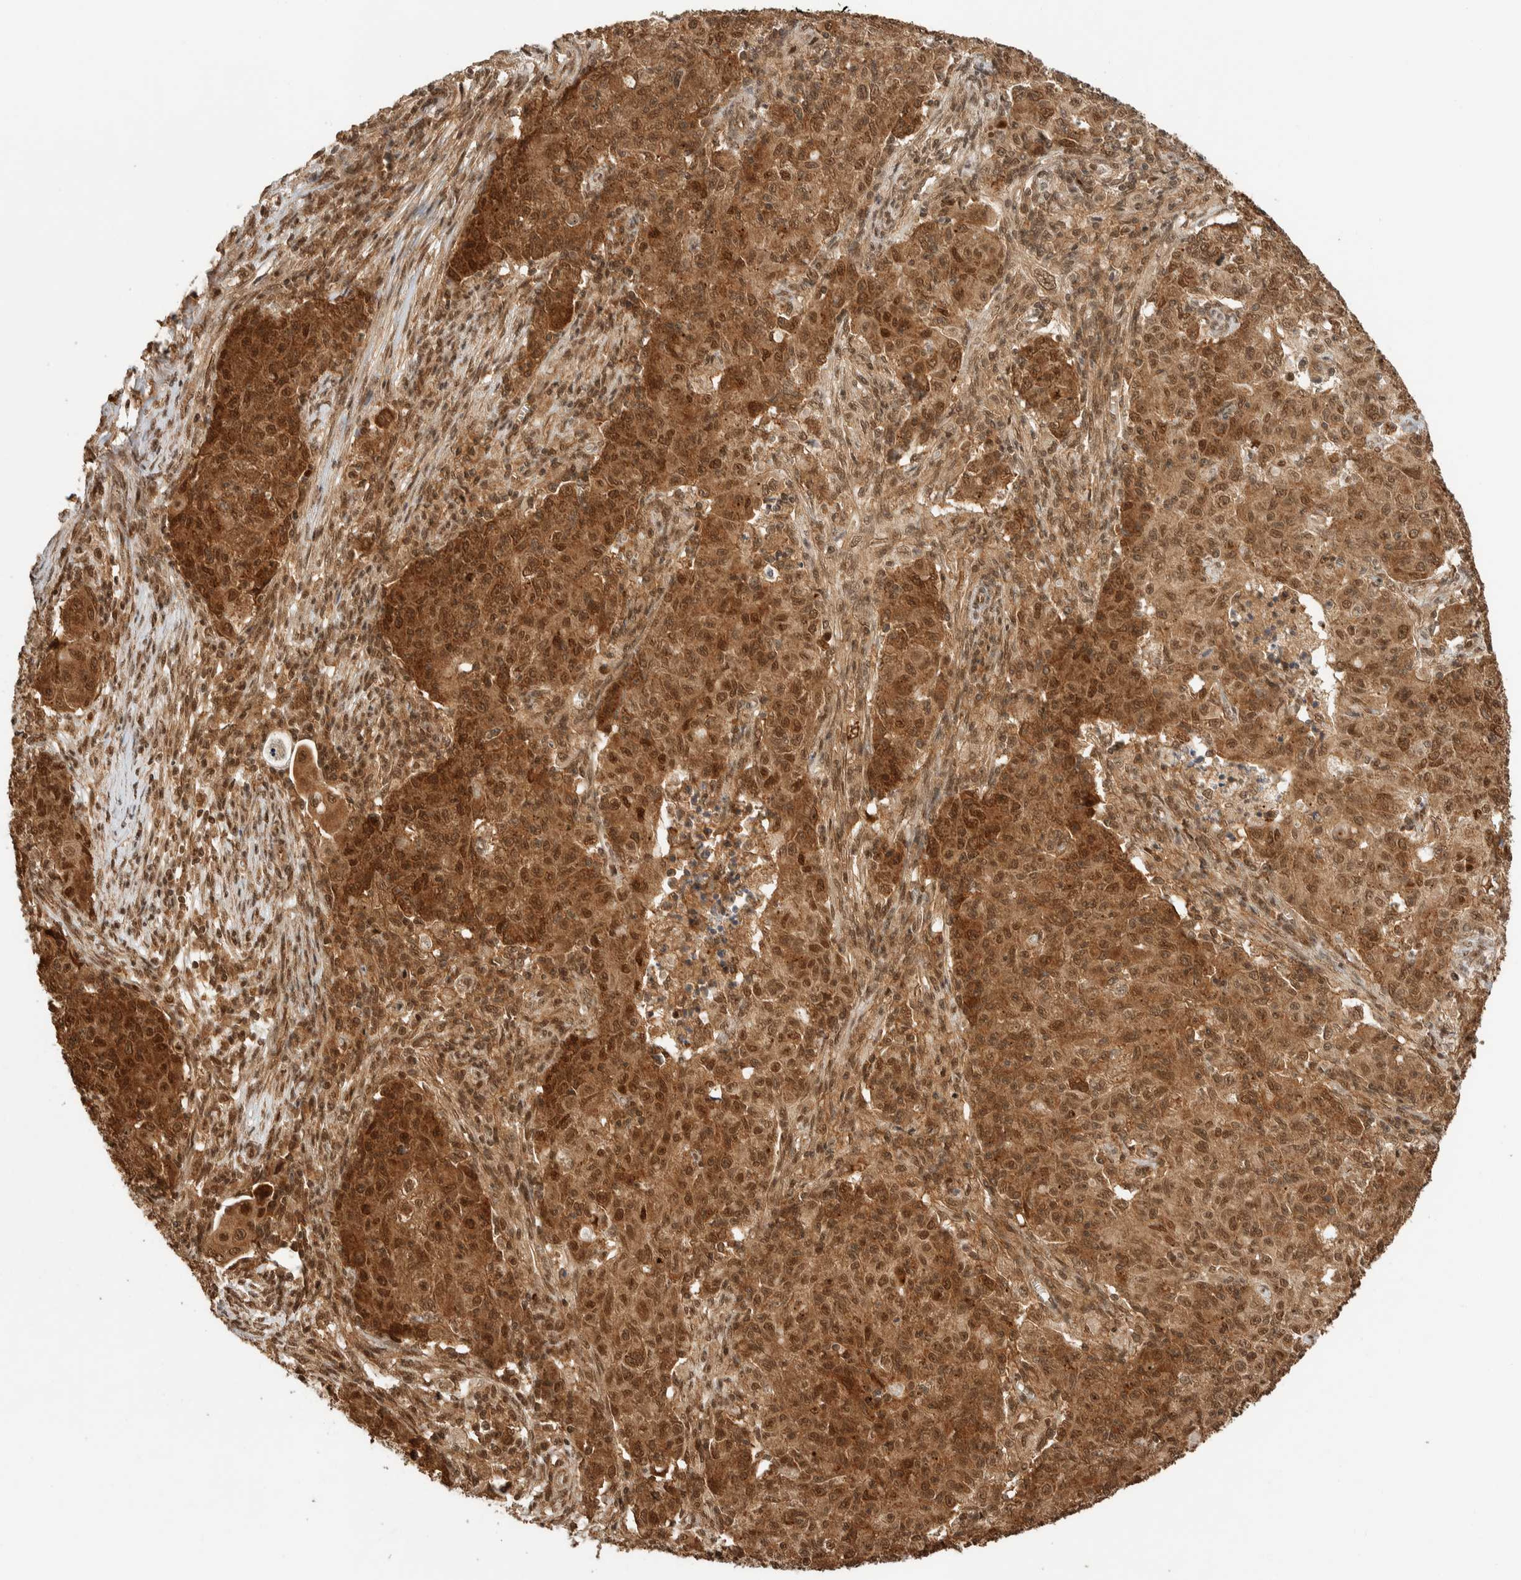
{"staining": {"intensity": "strong", "quantity": ">75%", "location": "cytoplasmic/membranous,nuclear"}, "tissue": "ovarian cancer", "cell_type": "Tumor cells", "image_type": "cancer", "snomed": [{"axis": "morphology", "description": "Carcinoma, endometroid"}, {"axis": "topography", "description": "Ovary"}], "caption": "A high-resolution photomicrograph shows IHC staining of ovarian cancer (endometroid carcinoma), which shows strong cytoplasmic/membranous and nuclear expression in approximately >75% of tumor cells.", "gene": "ZBTB2", "patient": {"sex": "female", "age": 42}}